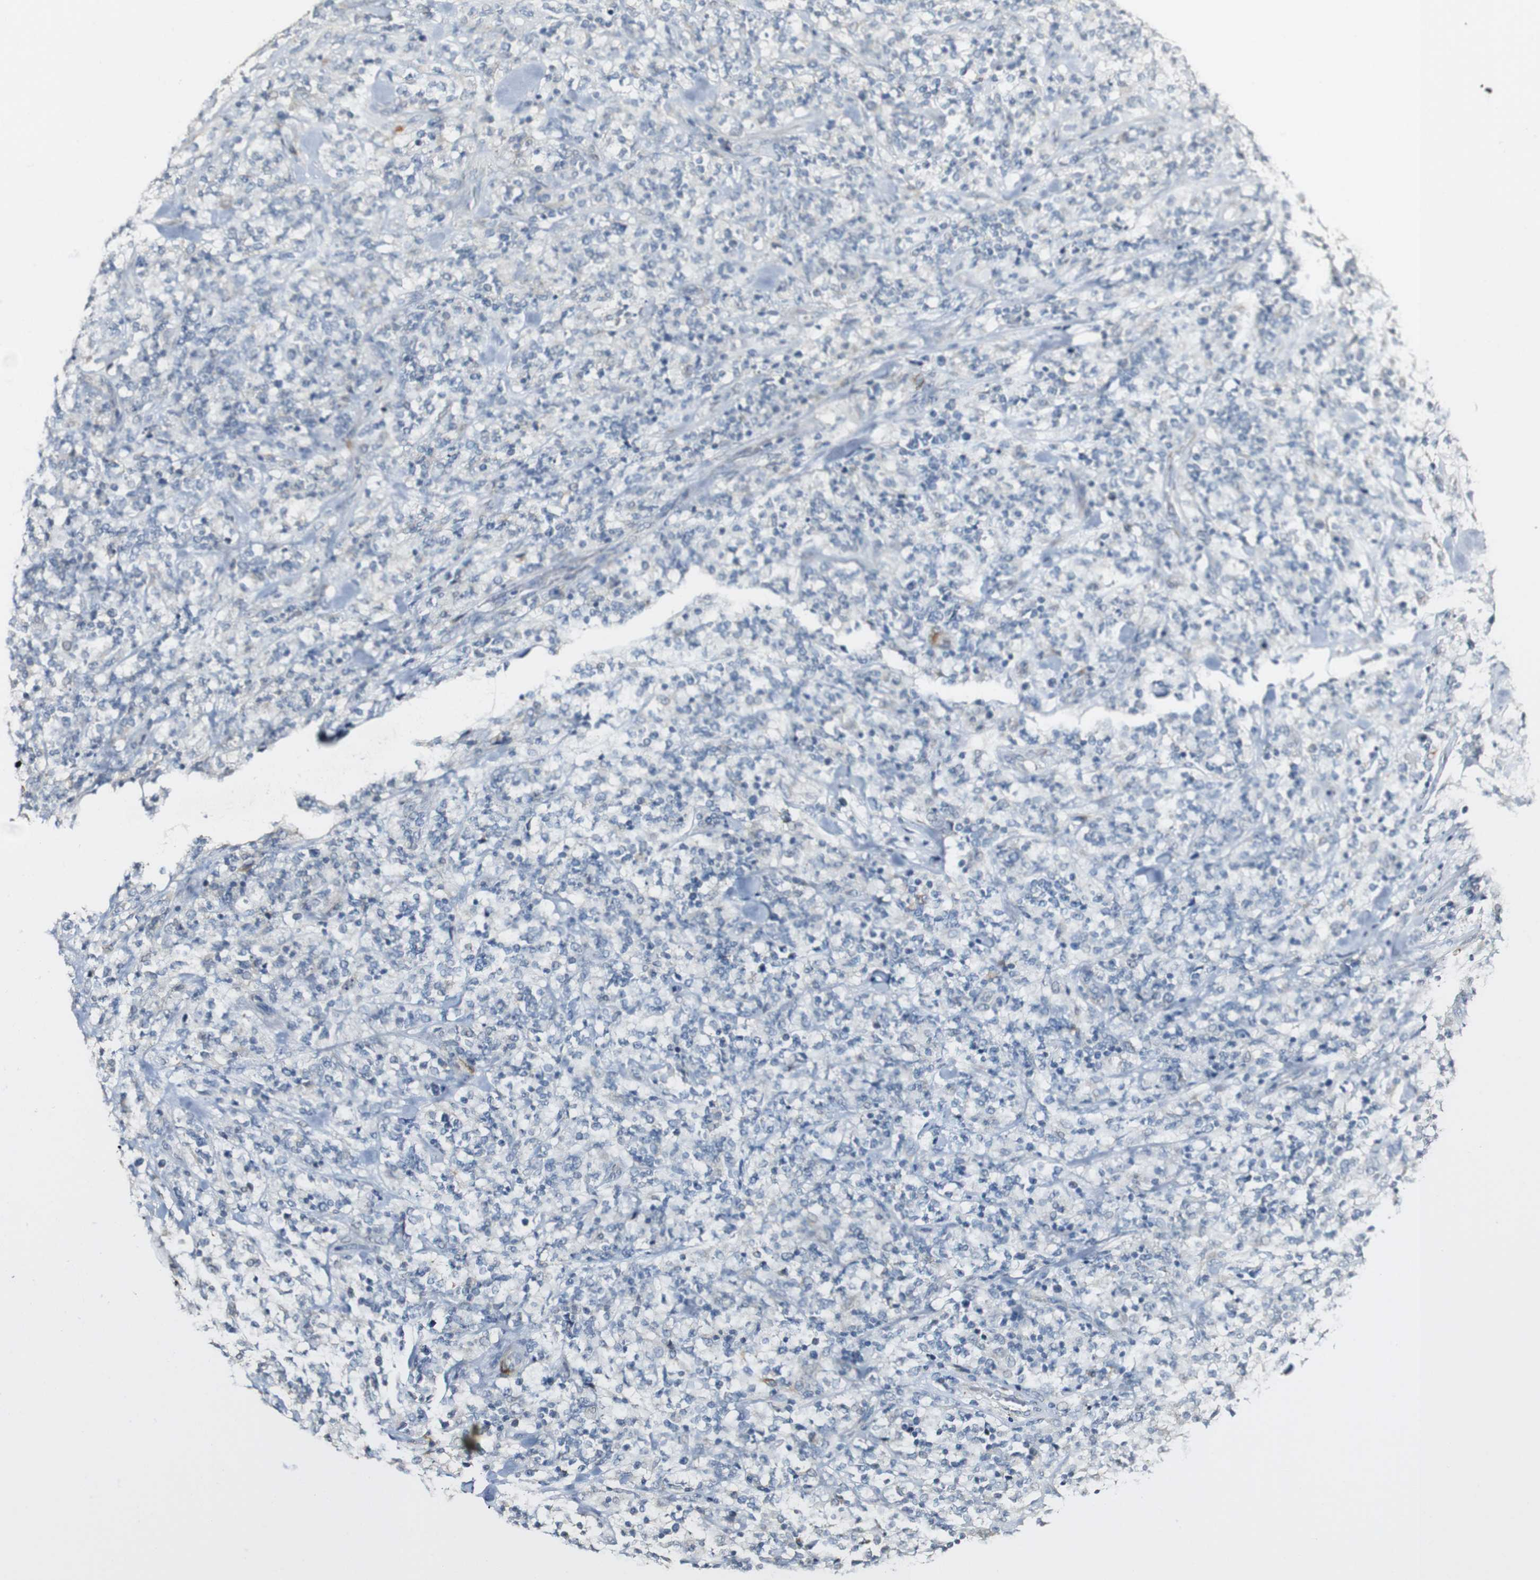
{"staining": {"intensity": "negative", "quantity": "none", "location": "none"}, "tissue": "lymphoma", "cell_type": "Tumor cells", "image_type": "cancer", "snomed": [{"axis": "morphology", "description": "Malignant lymphoma, non-Hodgkin's type, High grade"}, {"axis": "topography", "description": "Soft tissue"}], "caption": "Tumor cells show no significant staining in lymphoma.", "gene": "FMO3", "patient": {"sex": "male", "age": 18}}